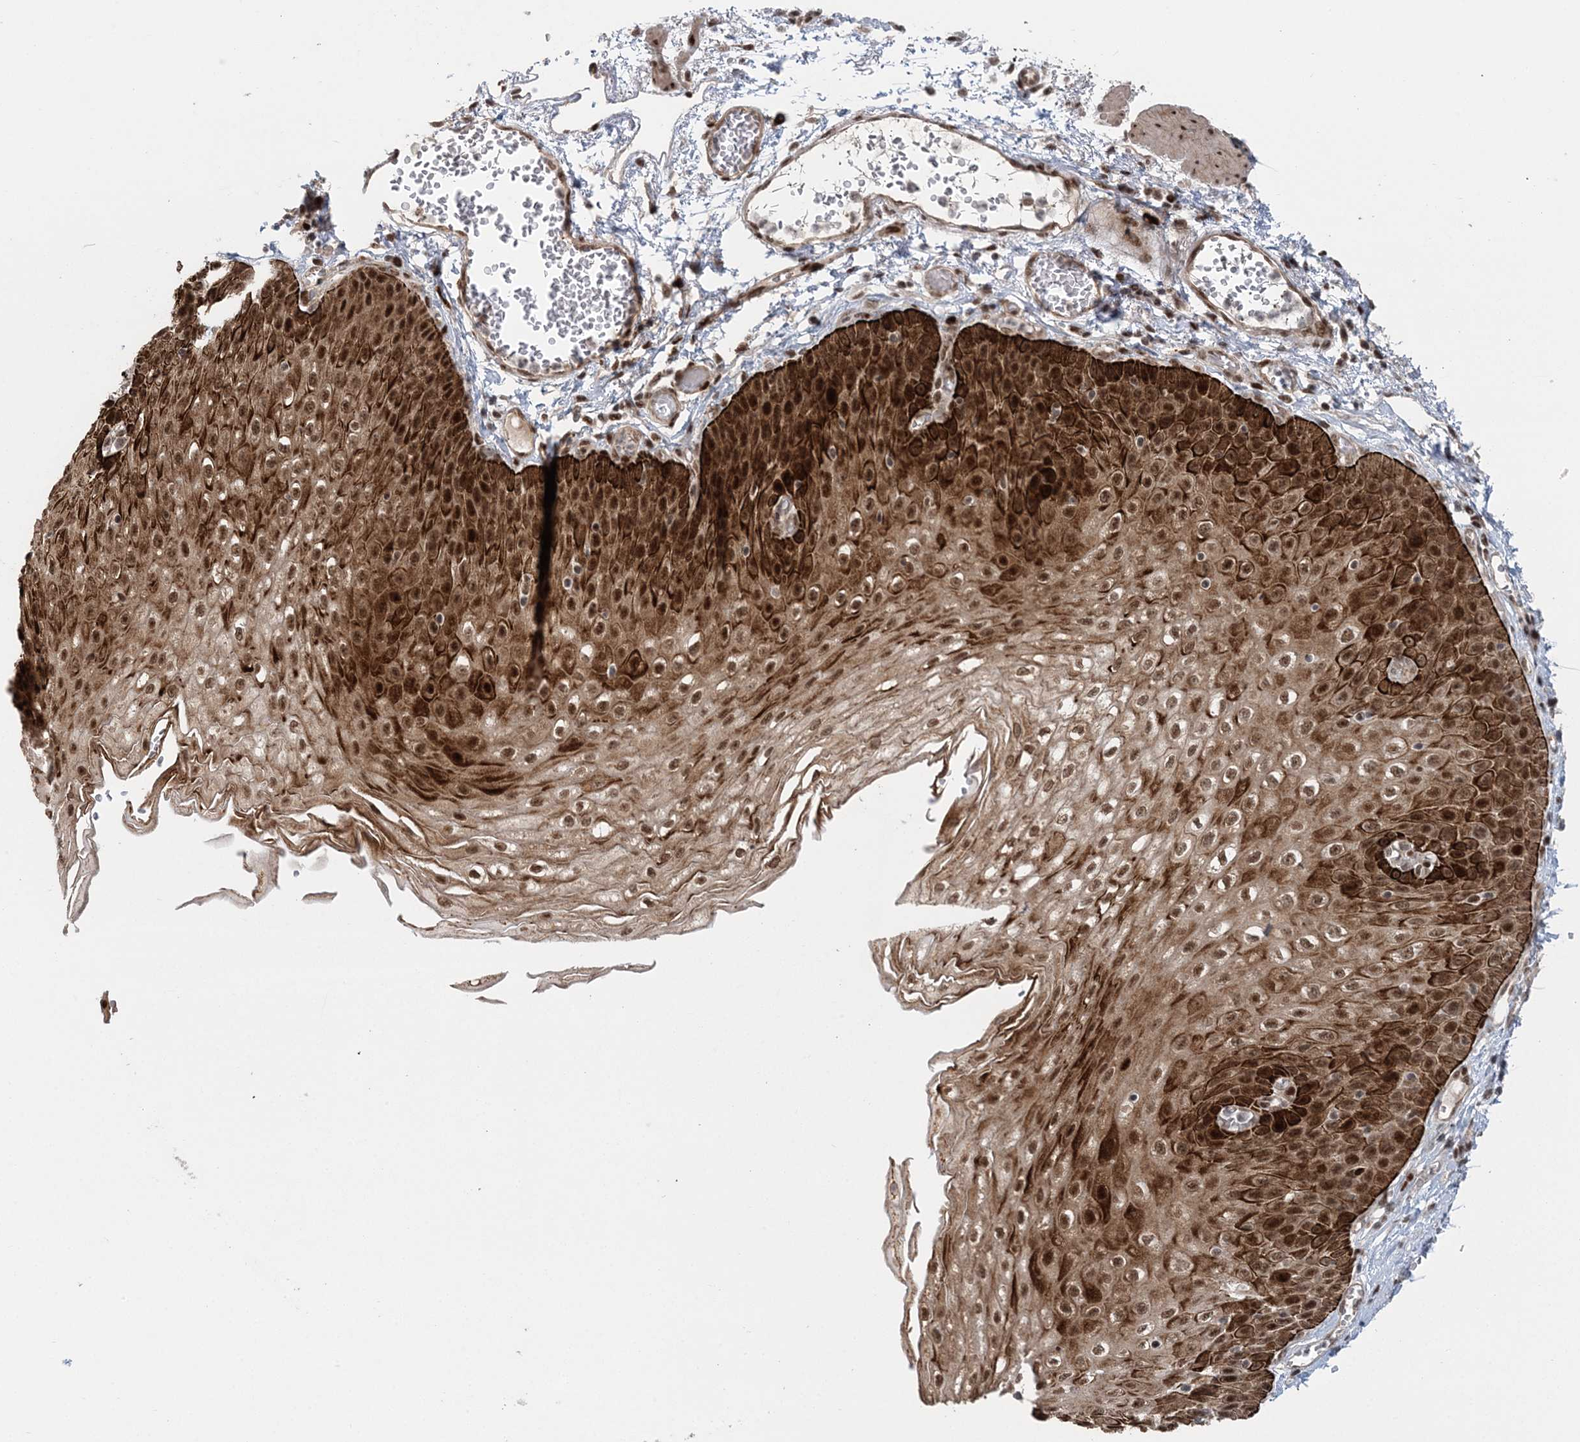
{"staining": {"intensity": "strong", "quantity": ">75%", "location": "cytoplasmic/membranous,nuclear"}, "tissue": "esophagus", "cell_type": "Squamous epithelial cells", "image_type": "normal", "snomed": [{"axis": "morphology", "description": "Normal tissue, NOS"}, {"axis": "topography", "description": "Esophagus"}], "caption": "Approximately >75% of squamous epithelial cells in unremarkable esophagus reveal strong cytoplasmic/membranous,nuclear protein staining as visualized by brown immunohistochemical staining.", "gene": "CWC22", "patient": {"sex": "male", "age": 81}}